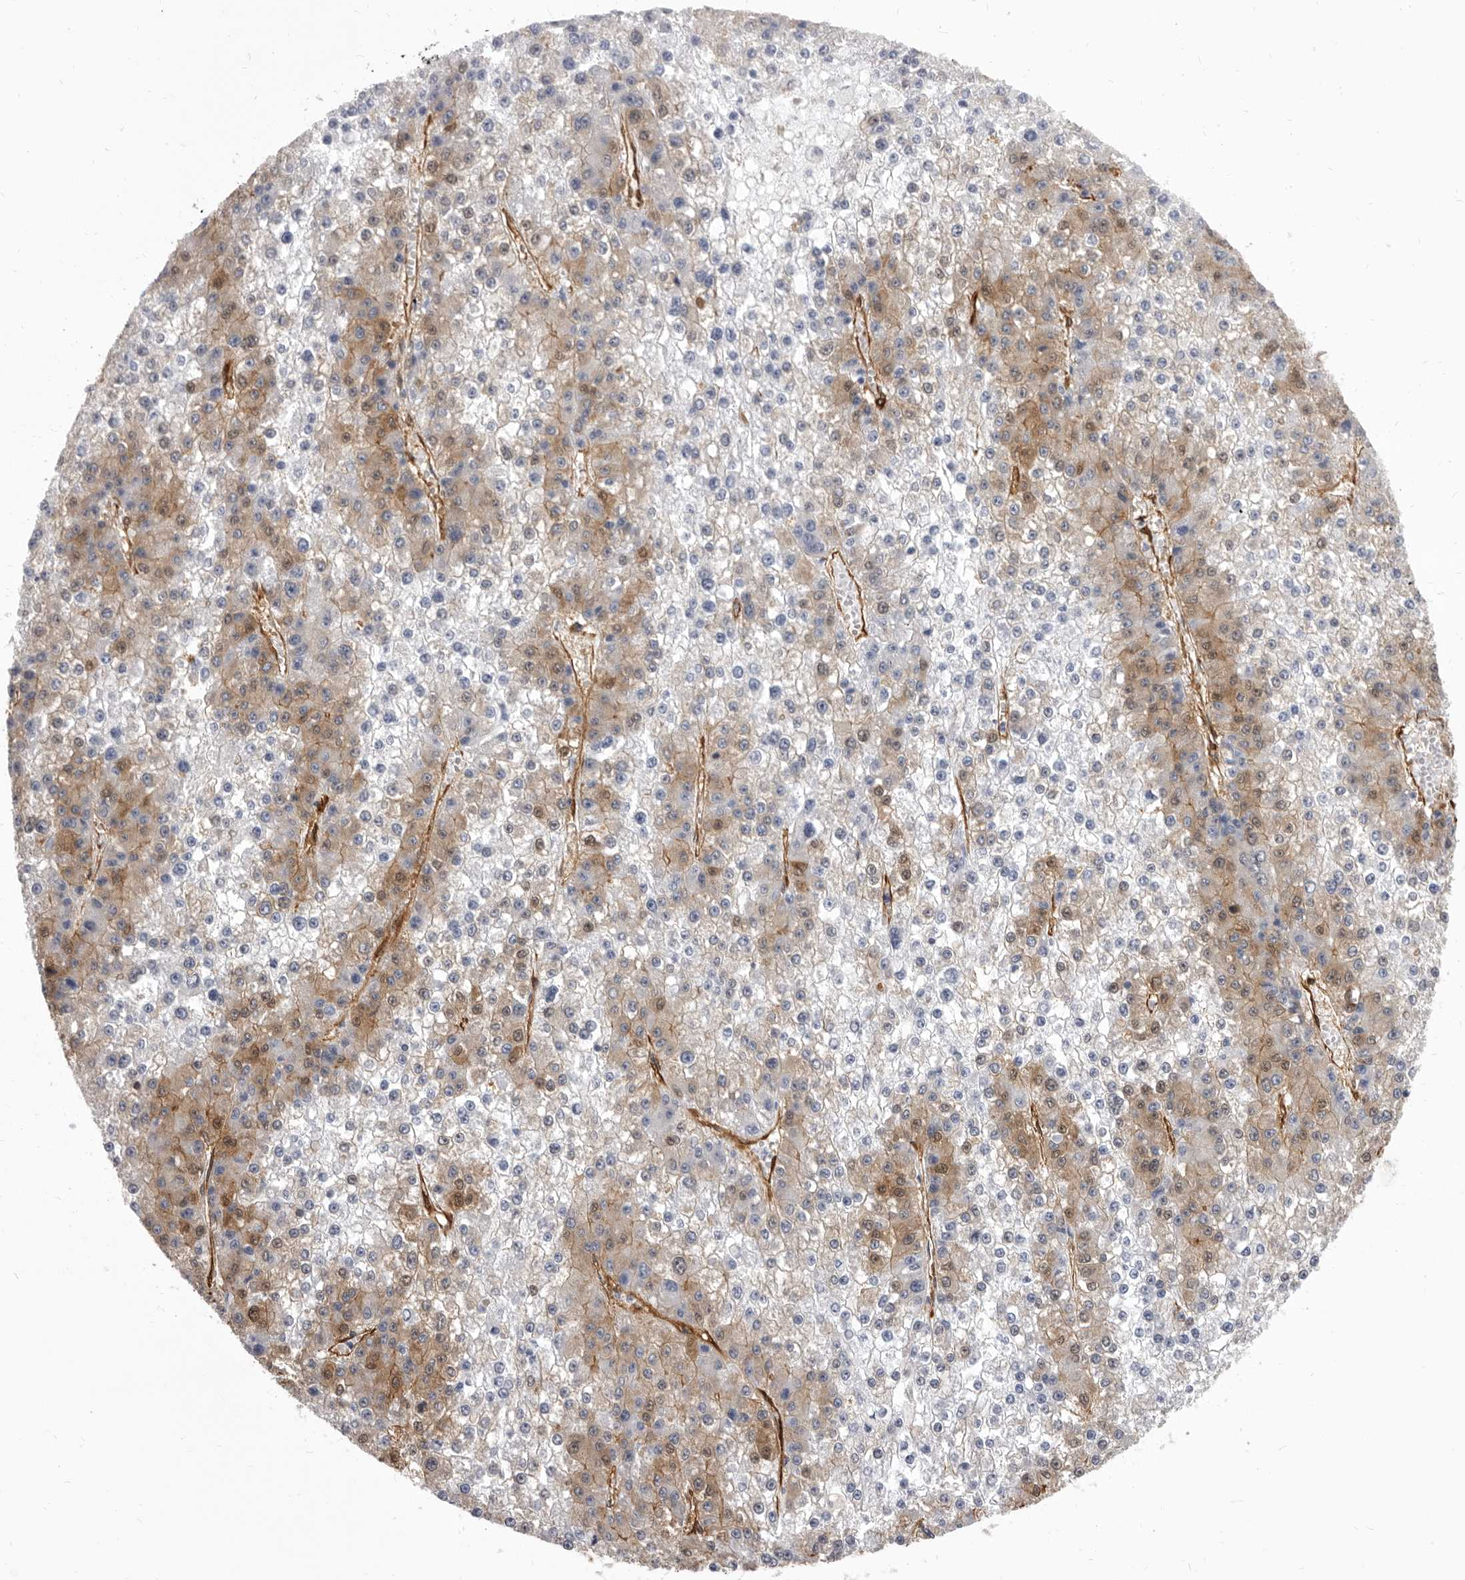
{"staining": {"intensity": "weak", "quantity": "25%-75%", "location": "cytoplasmic/membranous,nuclear"}, "tissue": "liver cancer", "cell_type": "Tumor cells", "image_type": "cancer", "snomed": [{"axis": "morphology", "description": "Carcinoma, Hepatocellular, NOS"}, {"axis": "topography", "description": "Liver"}], "caption": "About 25%-75% of tumor cells in liver cancer (hepatocellular carcinoma) demonstrate weak cytoplasmic/membranous and nuclear protein positivity as visualized by brown immunohistochemical staining.", "gene": "ENAH", "patient": {"sex": "female", "age": 73}}